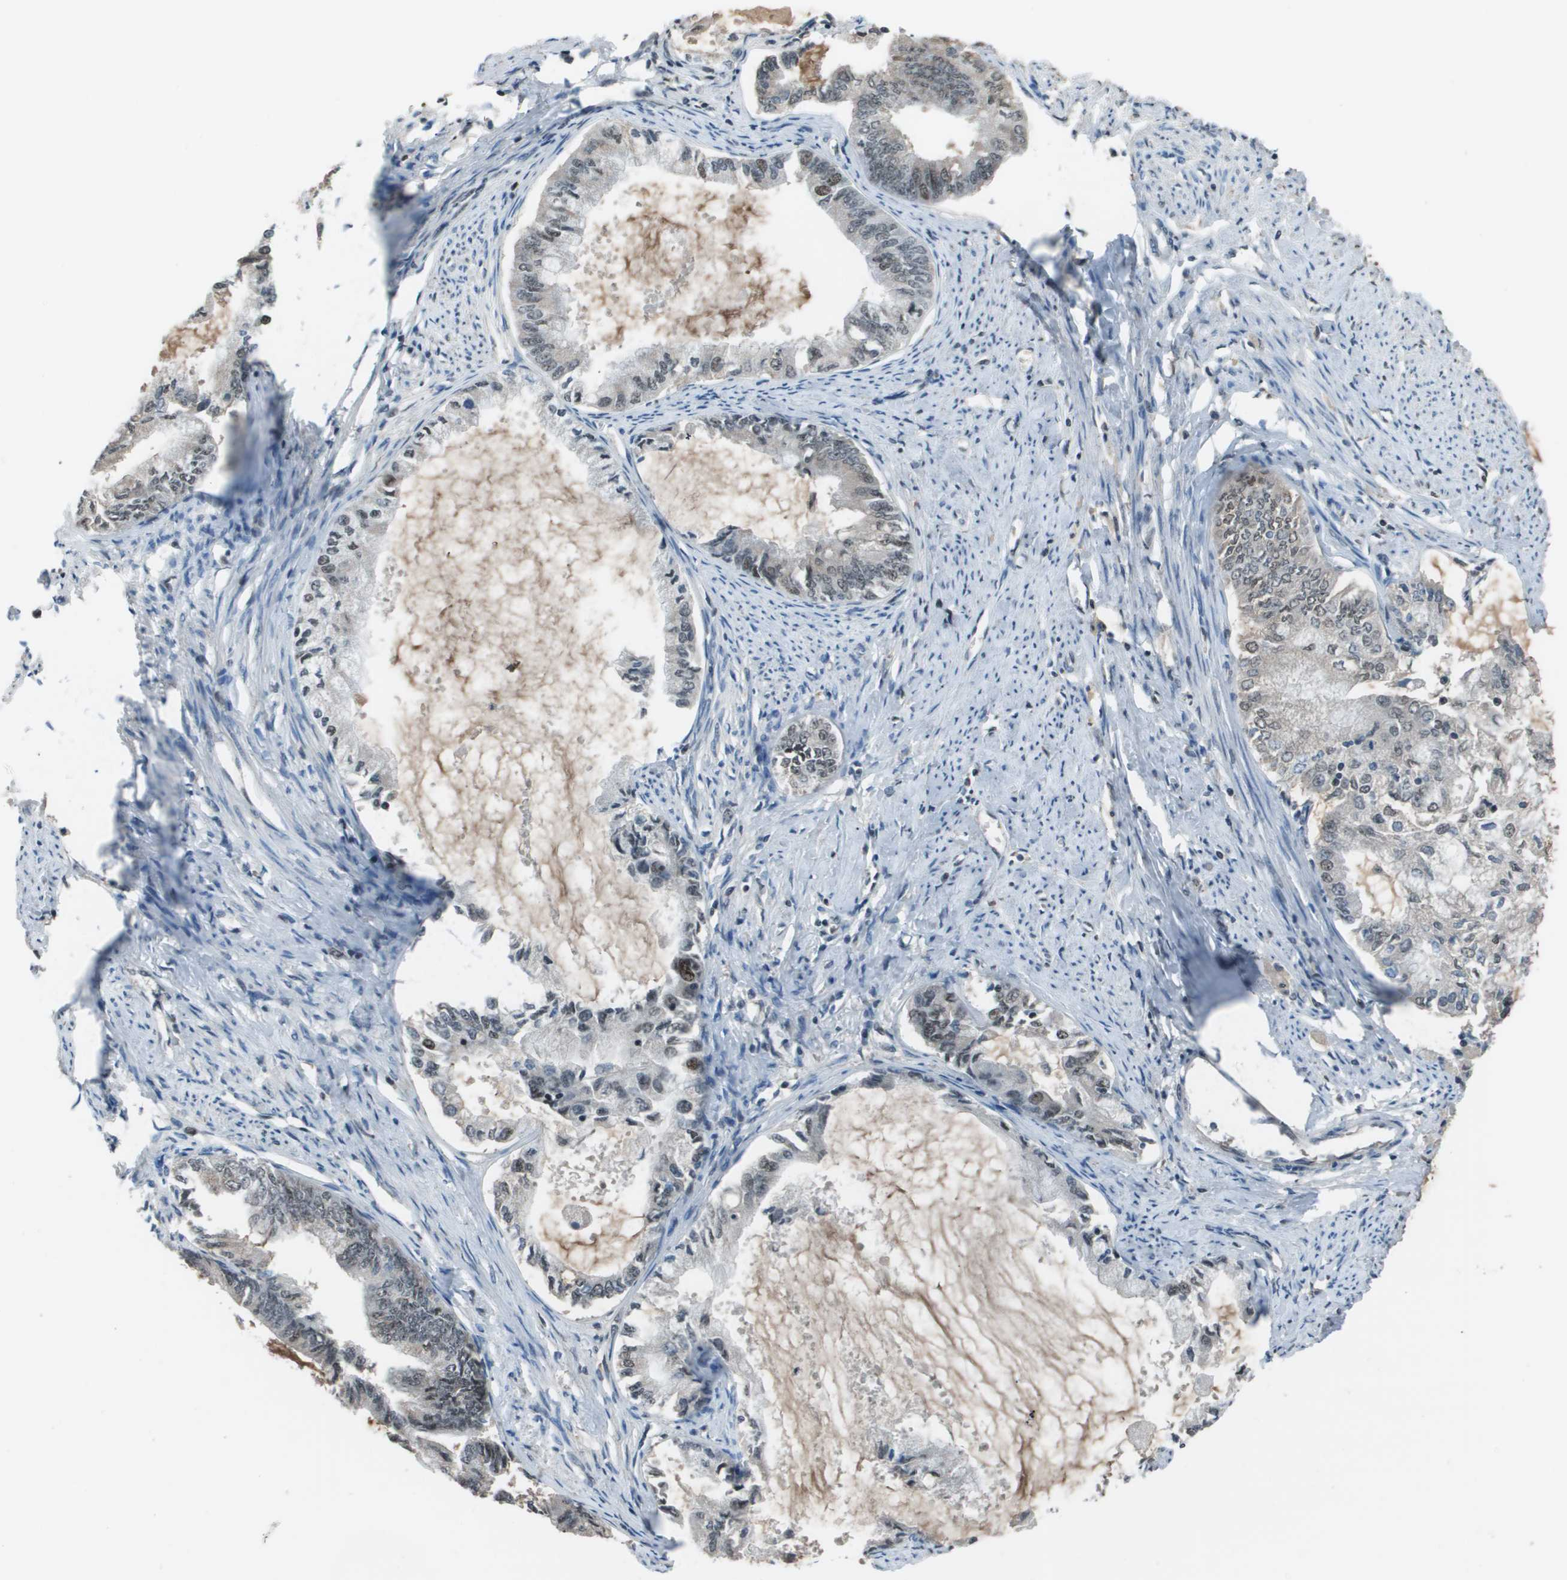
{"staining": {"intensity": "moderate", "quantity": "<25%", "location": "nuclear"}, "tissue": "endometrial cancer", "cell_type": "Tumor cells", "image_type": "cancer", "snomed": [{"axis": "morphology", "description": "Adenocarcinoma, NOS"}, {"axis": "topography", "description": "Endometrium"}], "caption": "Immunohistochemical staining of human endometrial cancer exhibits moderate nuclear protein positivity in about <25% of tumor cells. Nuclei are stained in blue.", "gene": "THRAP3", "patient": {"sex": "female", "age": 86}}